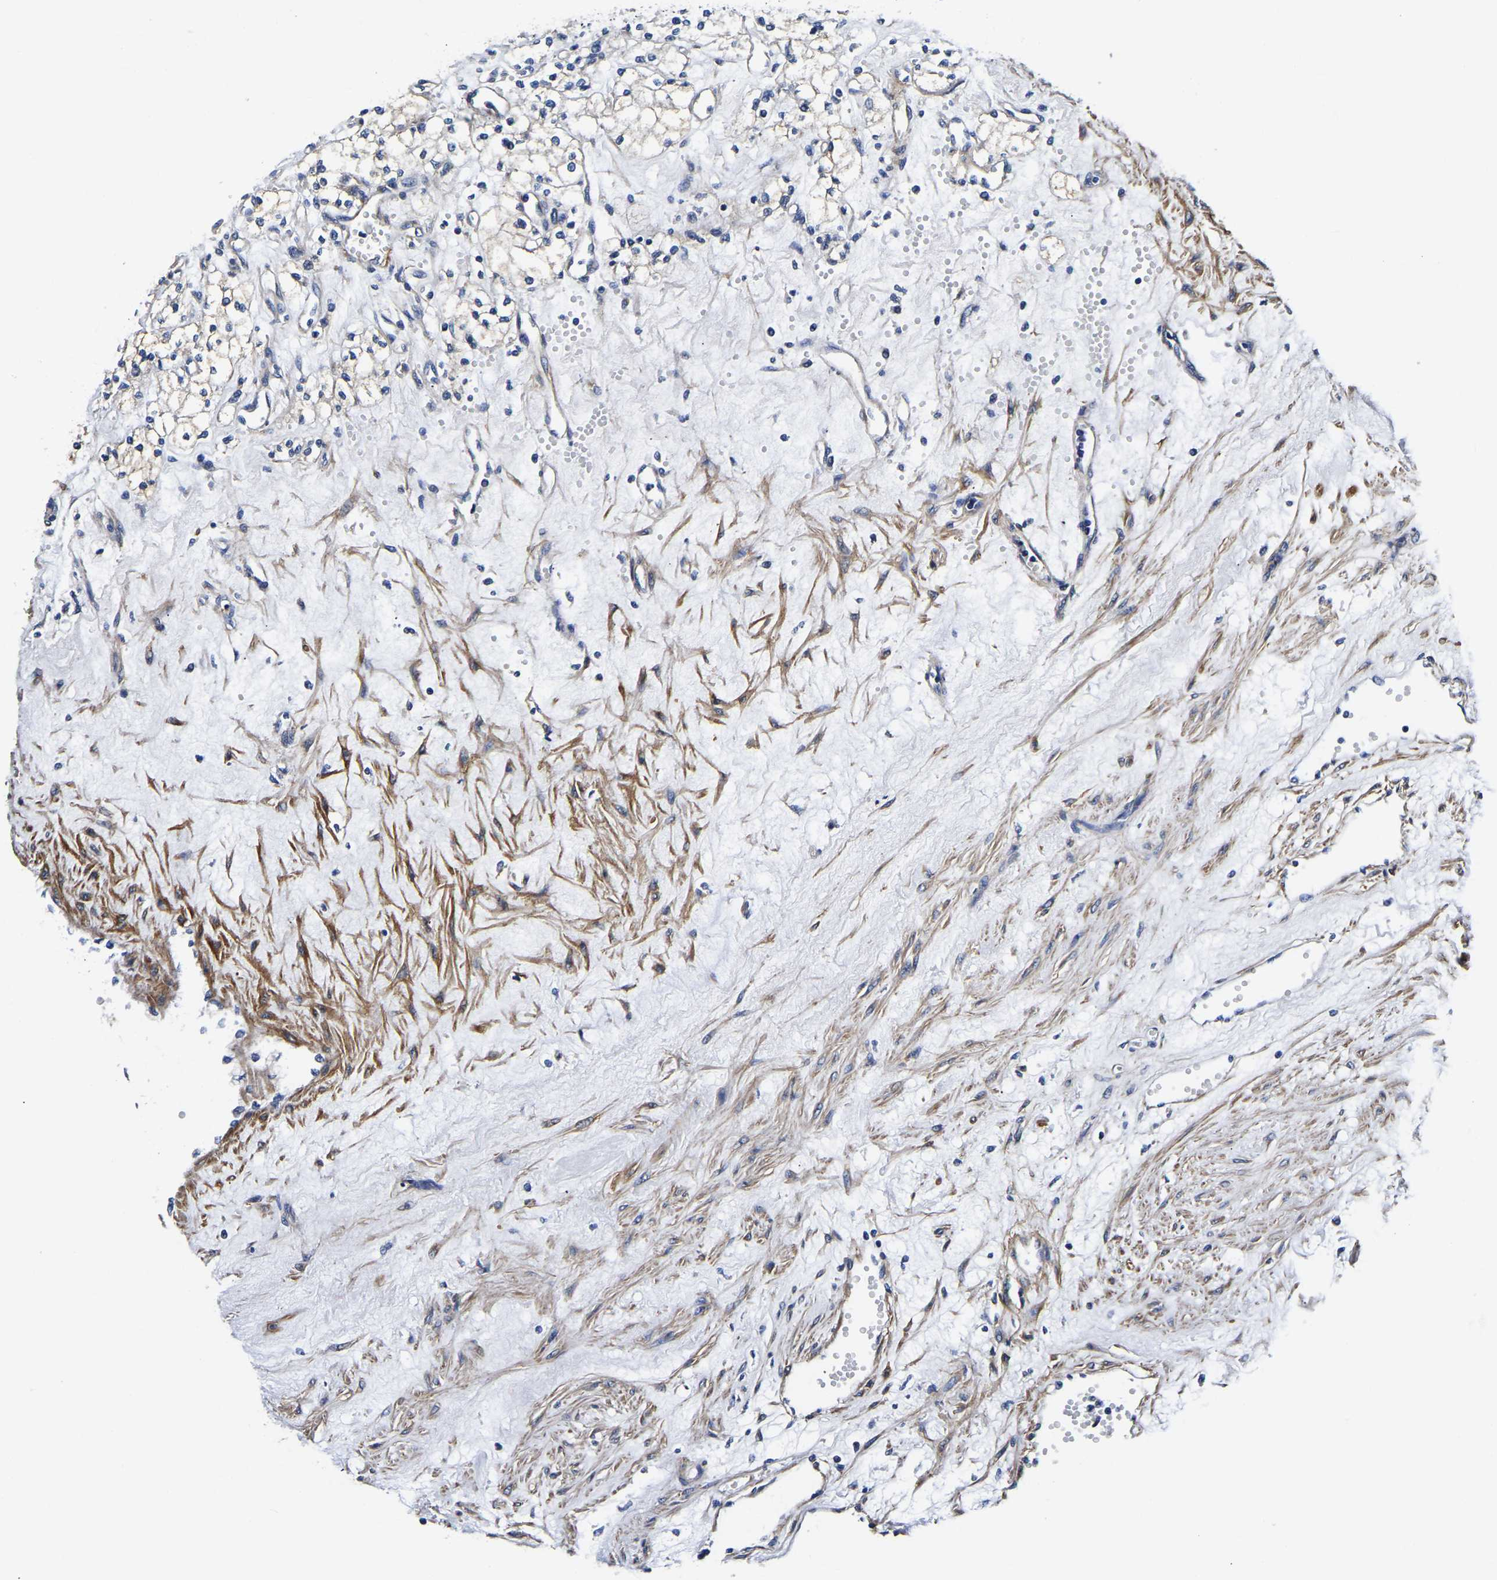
{"staining": {"intensity": "negative", "quantity": "none", "location": "none"}, "tissue": "renal cancer", "cell_type": "Tumor cells", "image_type": "cancer", "snomed": [{"axis": "morphology", "description": "Adenocarcinoma, NOS"}, {"axis": "topography", "description": "Kidney"}], "caption": "A high-resolution histopathology image shows immunohistochemistry staining of renal cancer, which shows no significant expression in tumor cells.", "gene": "KCTD17", "patient": {"sex": "male", "age": 59}}